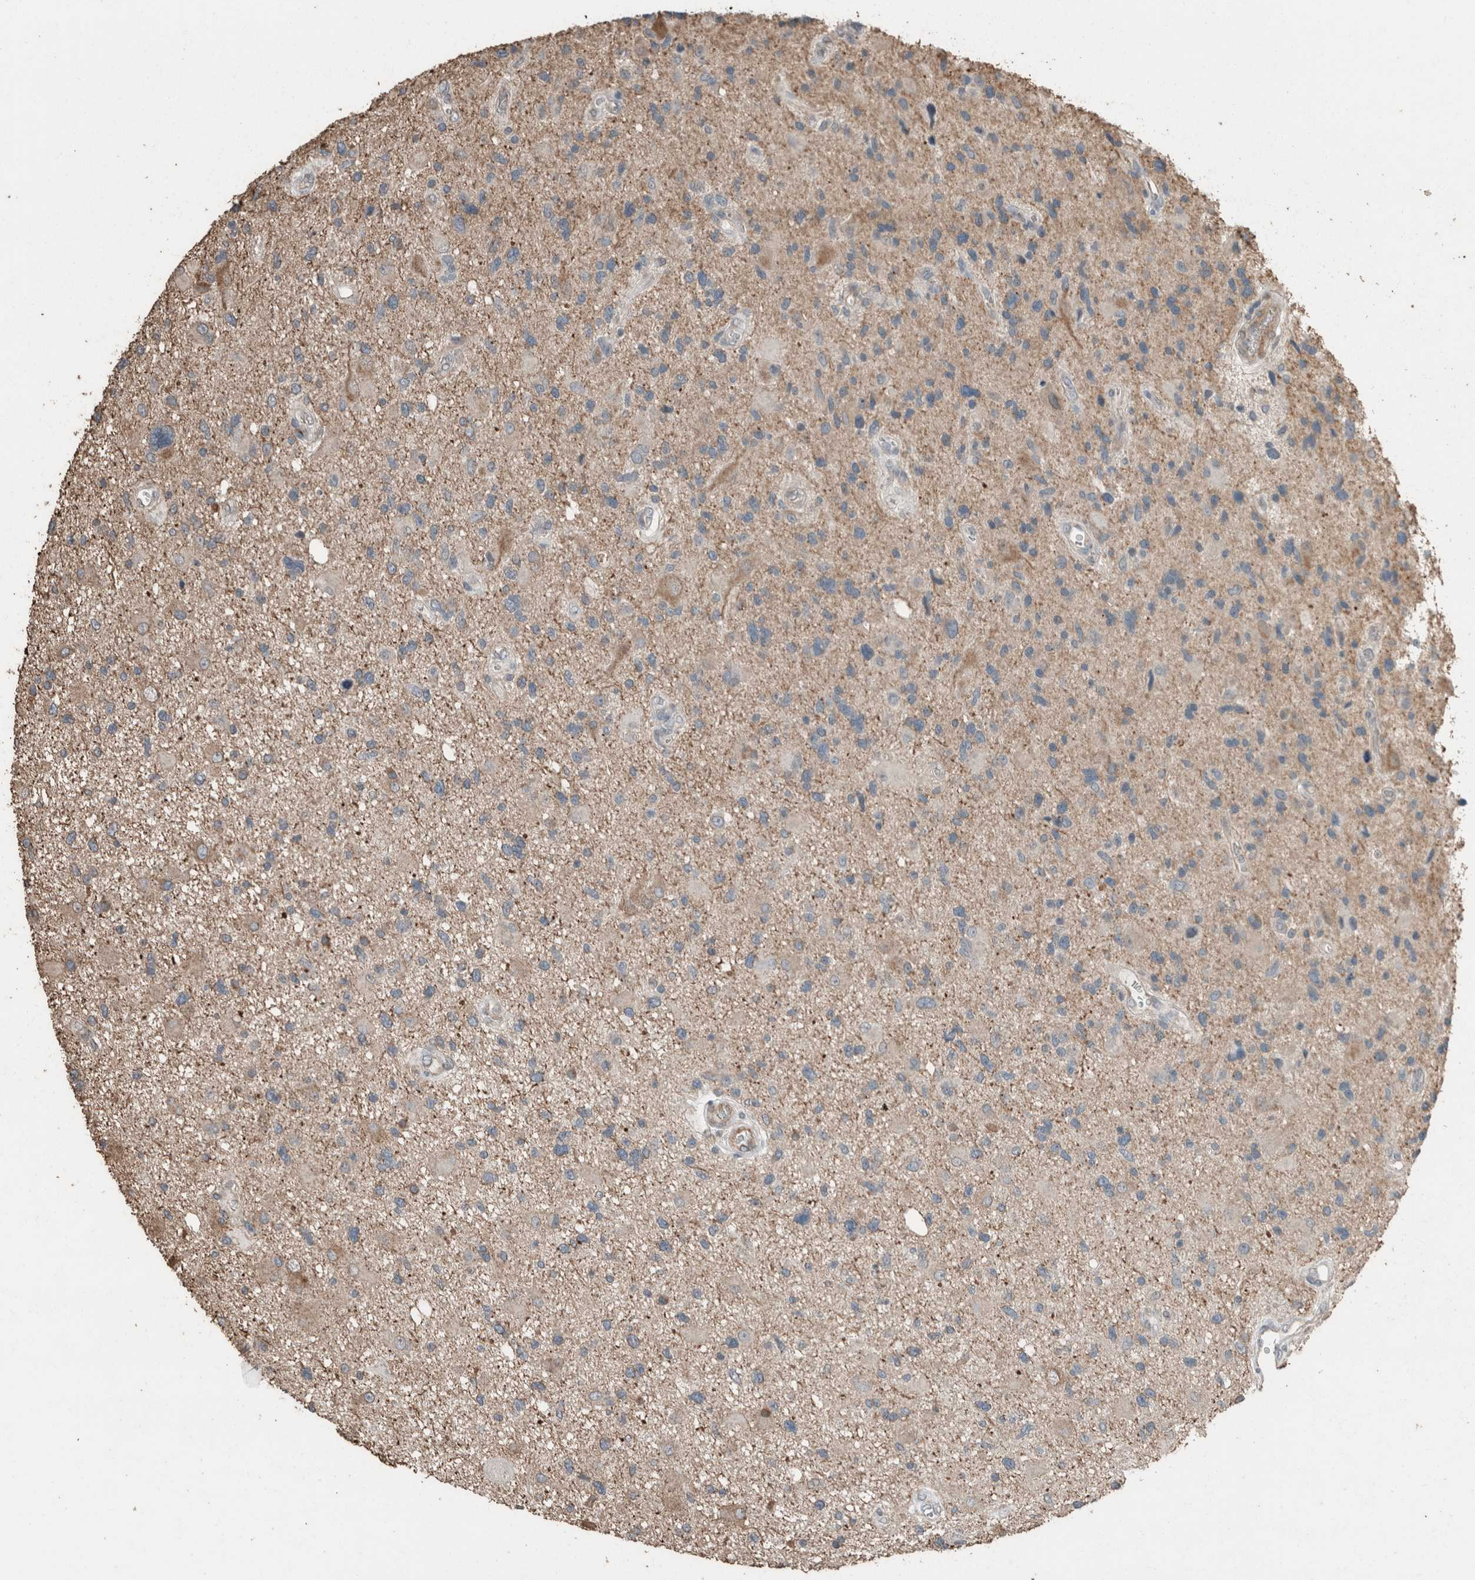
{"staining": {"intensity": "weak", "quantity": "25%-75%", "location": "cytoplasmic/membranous"}, "tissue": "glioma", "cell_type": "Tumor cells", "image_type": "cancer", "snomed": [{"axis": "morphology", "description": "Glioma, malignant, High grade"}, {"axis": "topography", "description": "Brain"}], "caption": "Approximately 25%-75% of tumor cells in human glioma show weak cytoplasmic/membranous protein expression as visualized by brown immunohistochemical staining.", "gene": "ACVR2B", "patient": {"sex": "male", "age": 33}}